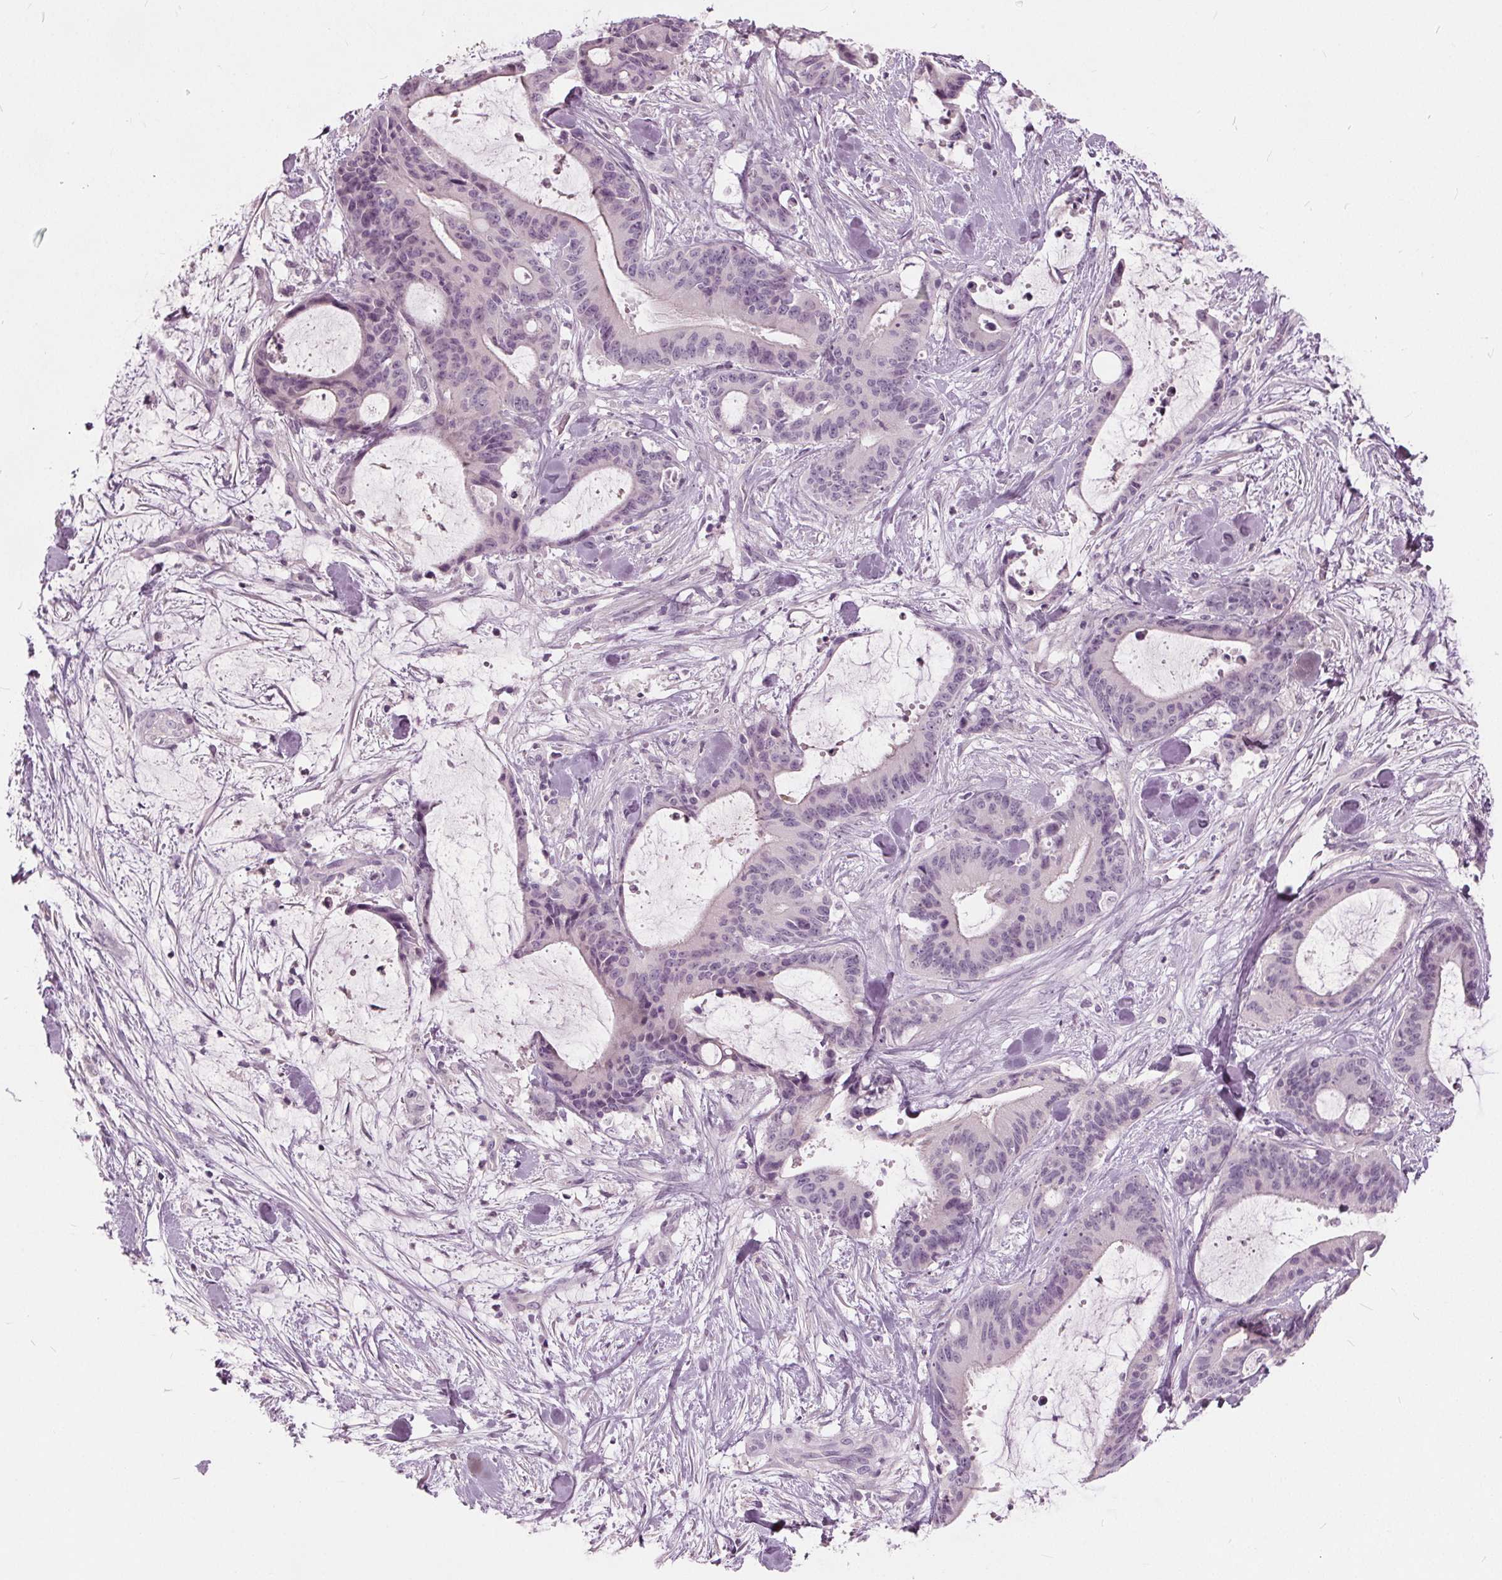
{"staining": {"intensity": "negative", "quantity": "none", "location": "none"}, "tissue": "liver cancer", "cell_type": "Tumor cells", "image_type": "cancer", "snomed": [{"axis": "morphology", "description": "Cholangiocarcinoma"}, {"axis": "topography", "description": "Liver"}], "caption": "IHC of human liver cancer reveals no staining in tumor cells.", "gene": "TKFC", "patient": {"sex": "female", "age": 73}}